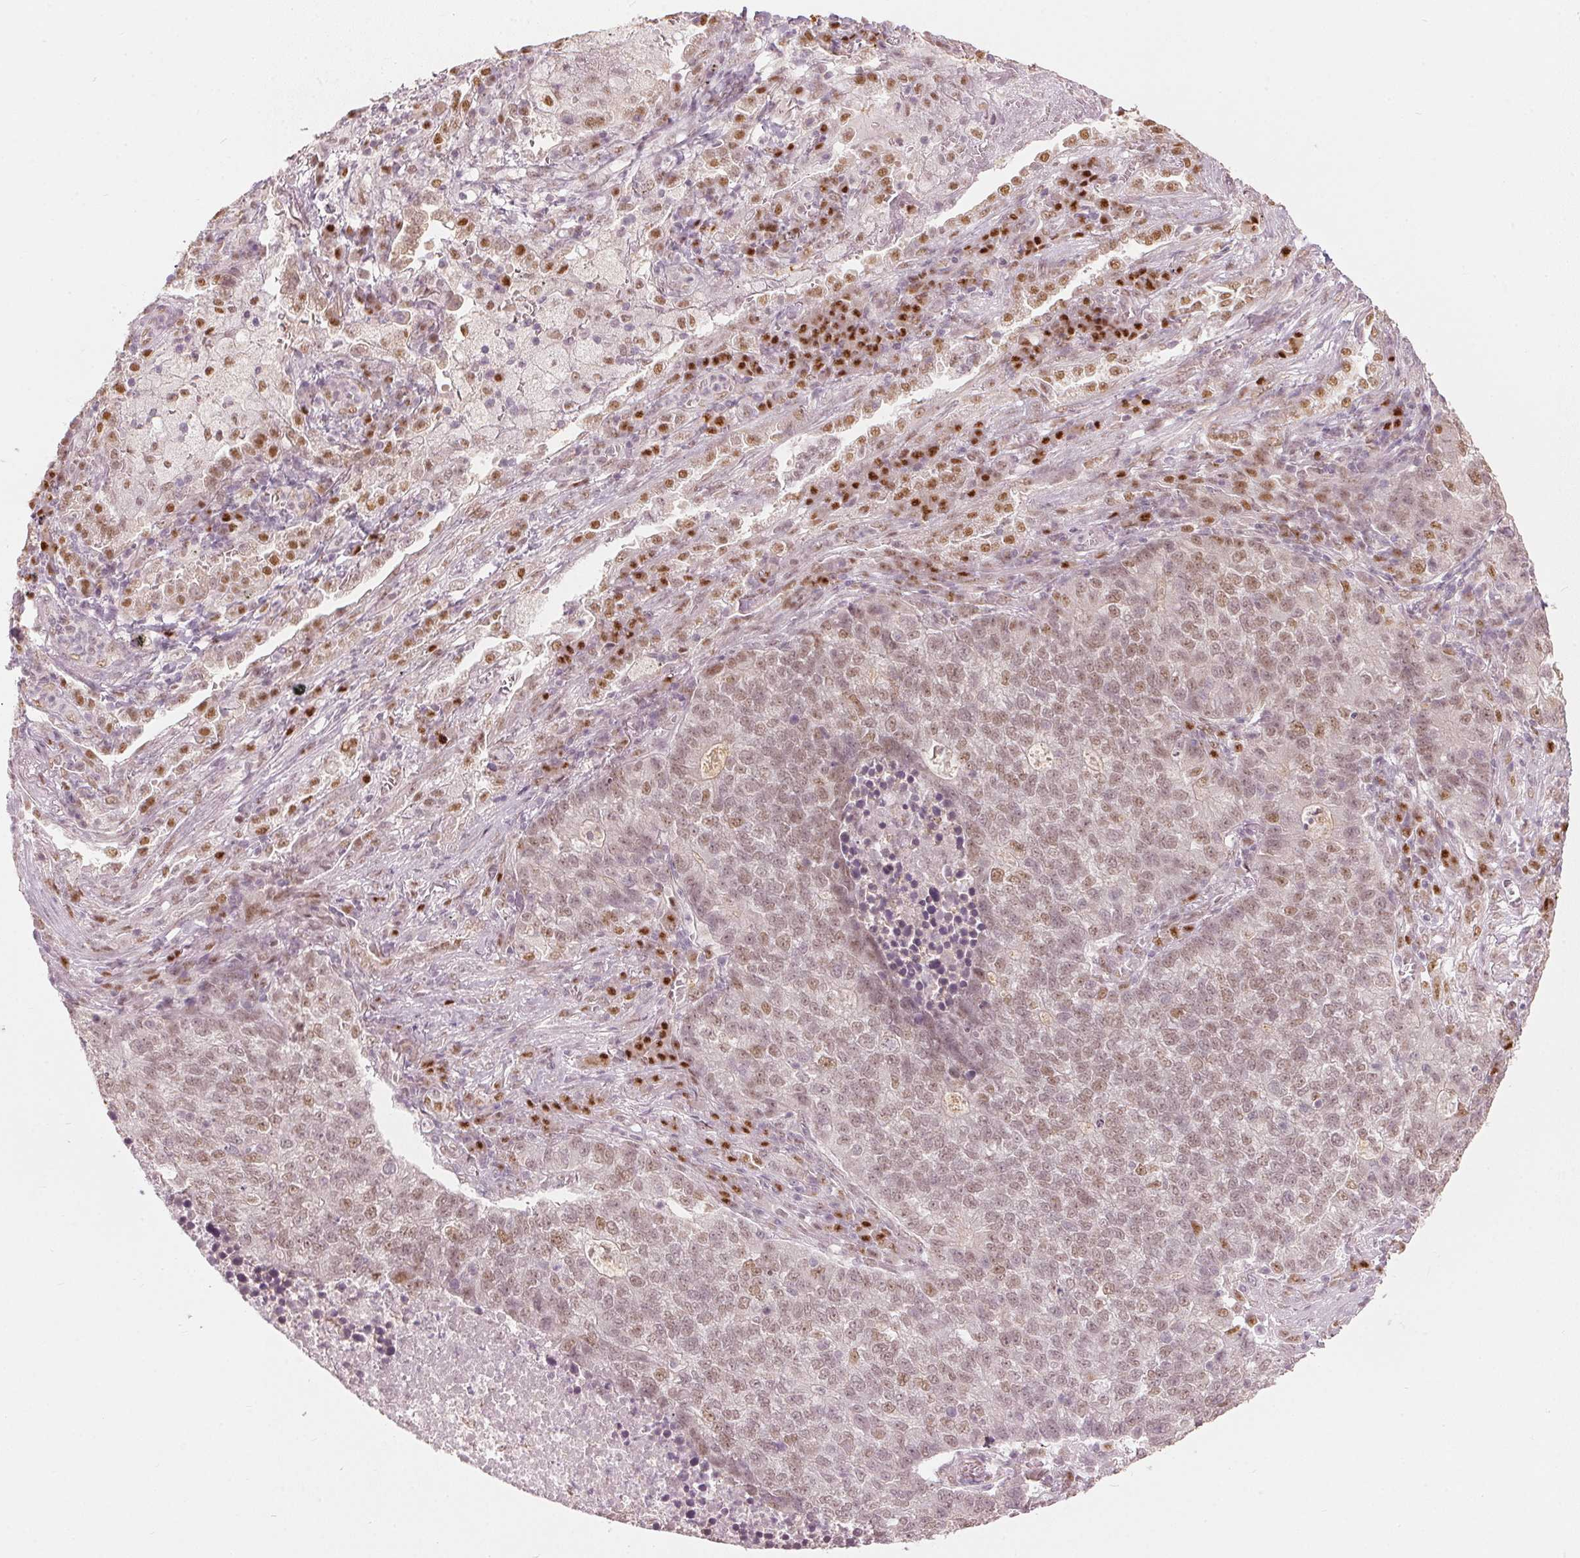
{"staining": {"intensity": "moderate", "quantity": "25%-75%", "location": "nuclear"}, "tissue": "lung cancer", "cell_type": "Tumor cells", "image_type": "cancer", "snomed": [{"axis": "morphology", "description": "Adenocarcinoma, NOS"}, {"axis": "topography", "description": "Lung"}], "caption": "Immunohistochemistry (IHC) micrograph of neoplastic tissue: human lung cancer (adenocarcinoma) stained using IHC shows medium levels of moderate protein expression localized specifically in the nuclear of tumor cells, appearing as a nuclear brown color.", "gene": "SLC39A3", "patient": {"sex": "male", "age": 57}}